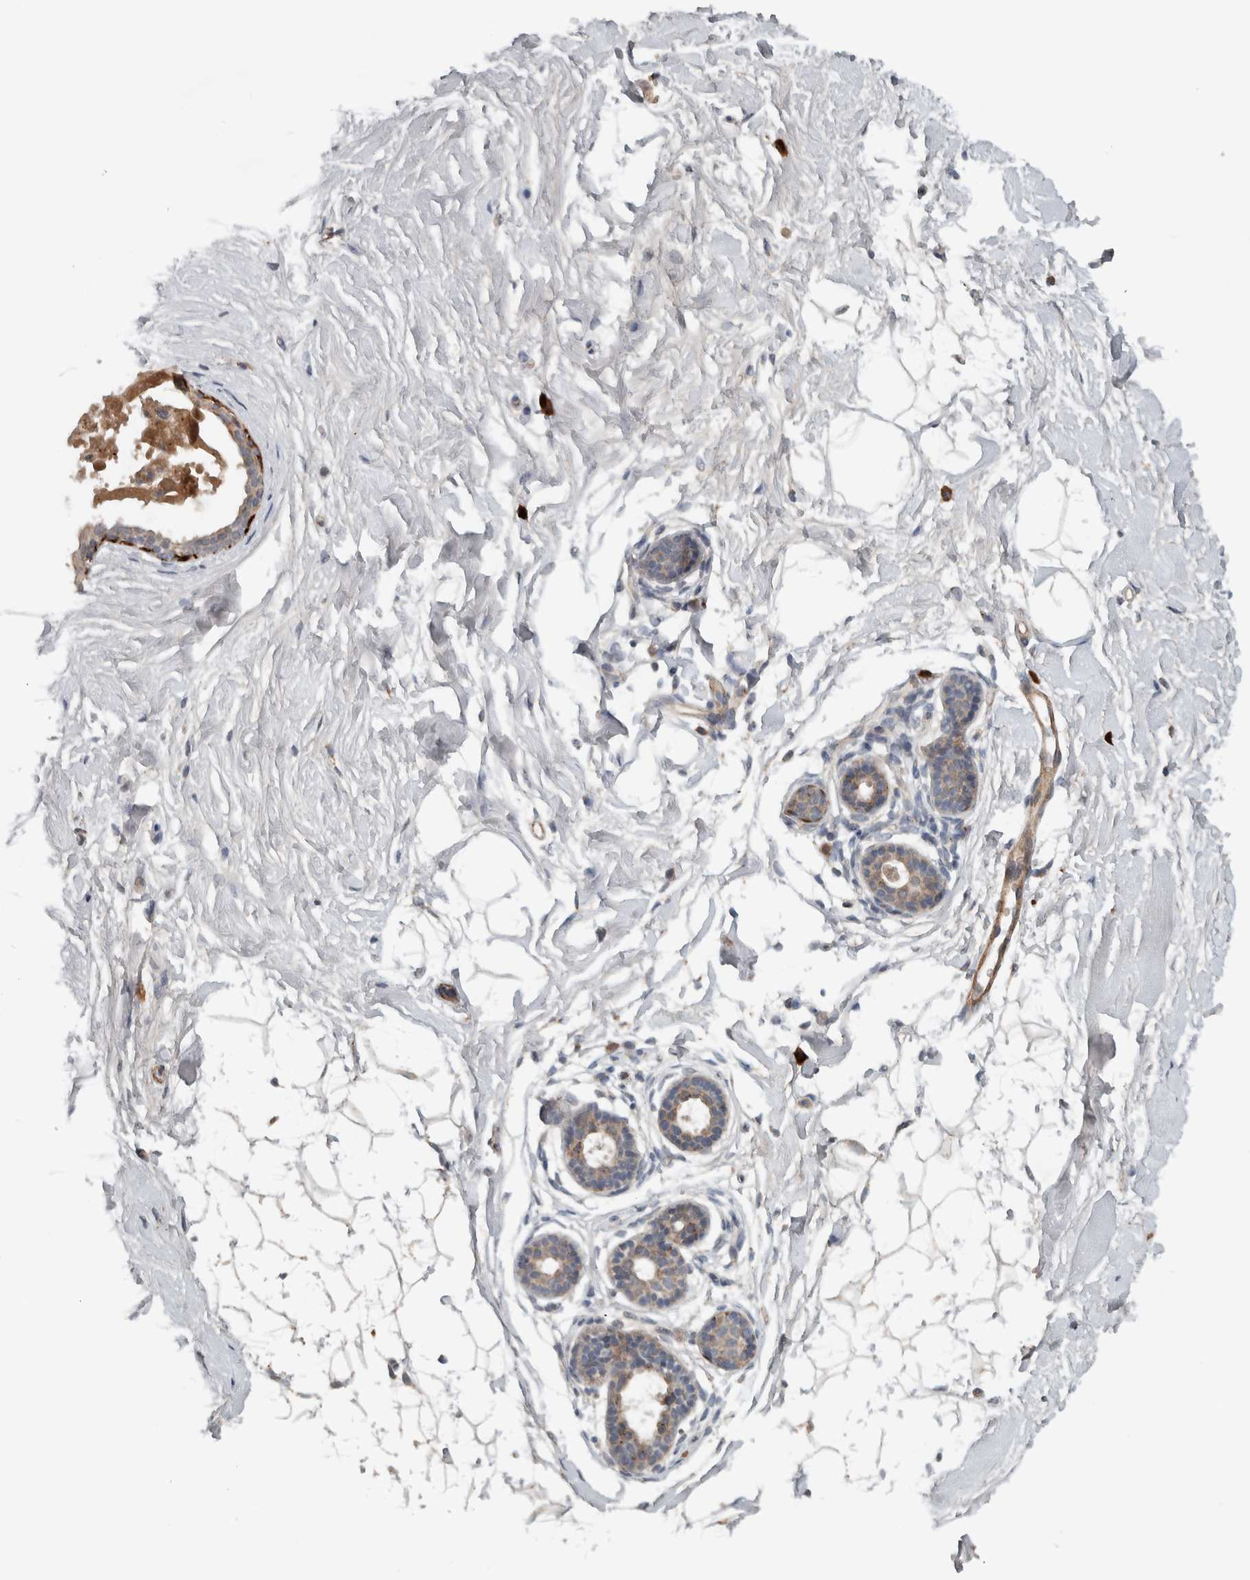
{"staining": {"intensity": "negative", "quantity": "none", "location": "none"}, "tissue": "breast", "cell_type": "Adipocytes", "image_type": "normal", "snomed": [{"axis": "morphology", "description": "Normal tissue, NOS"}, {"axis": "topography", "description": "Breast"}], "caption": "Protein analysis of normal breast reveals no significant expression in adipocytes.", "gene": "LBHD1", "patient": {"sex": "female", "age": 22}}